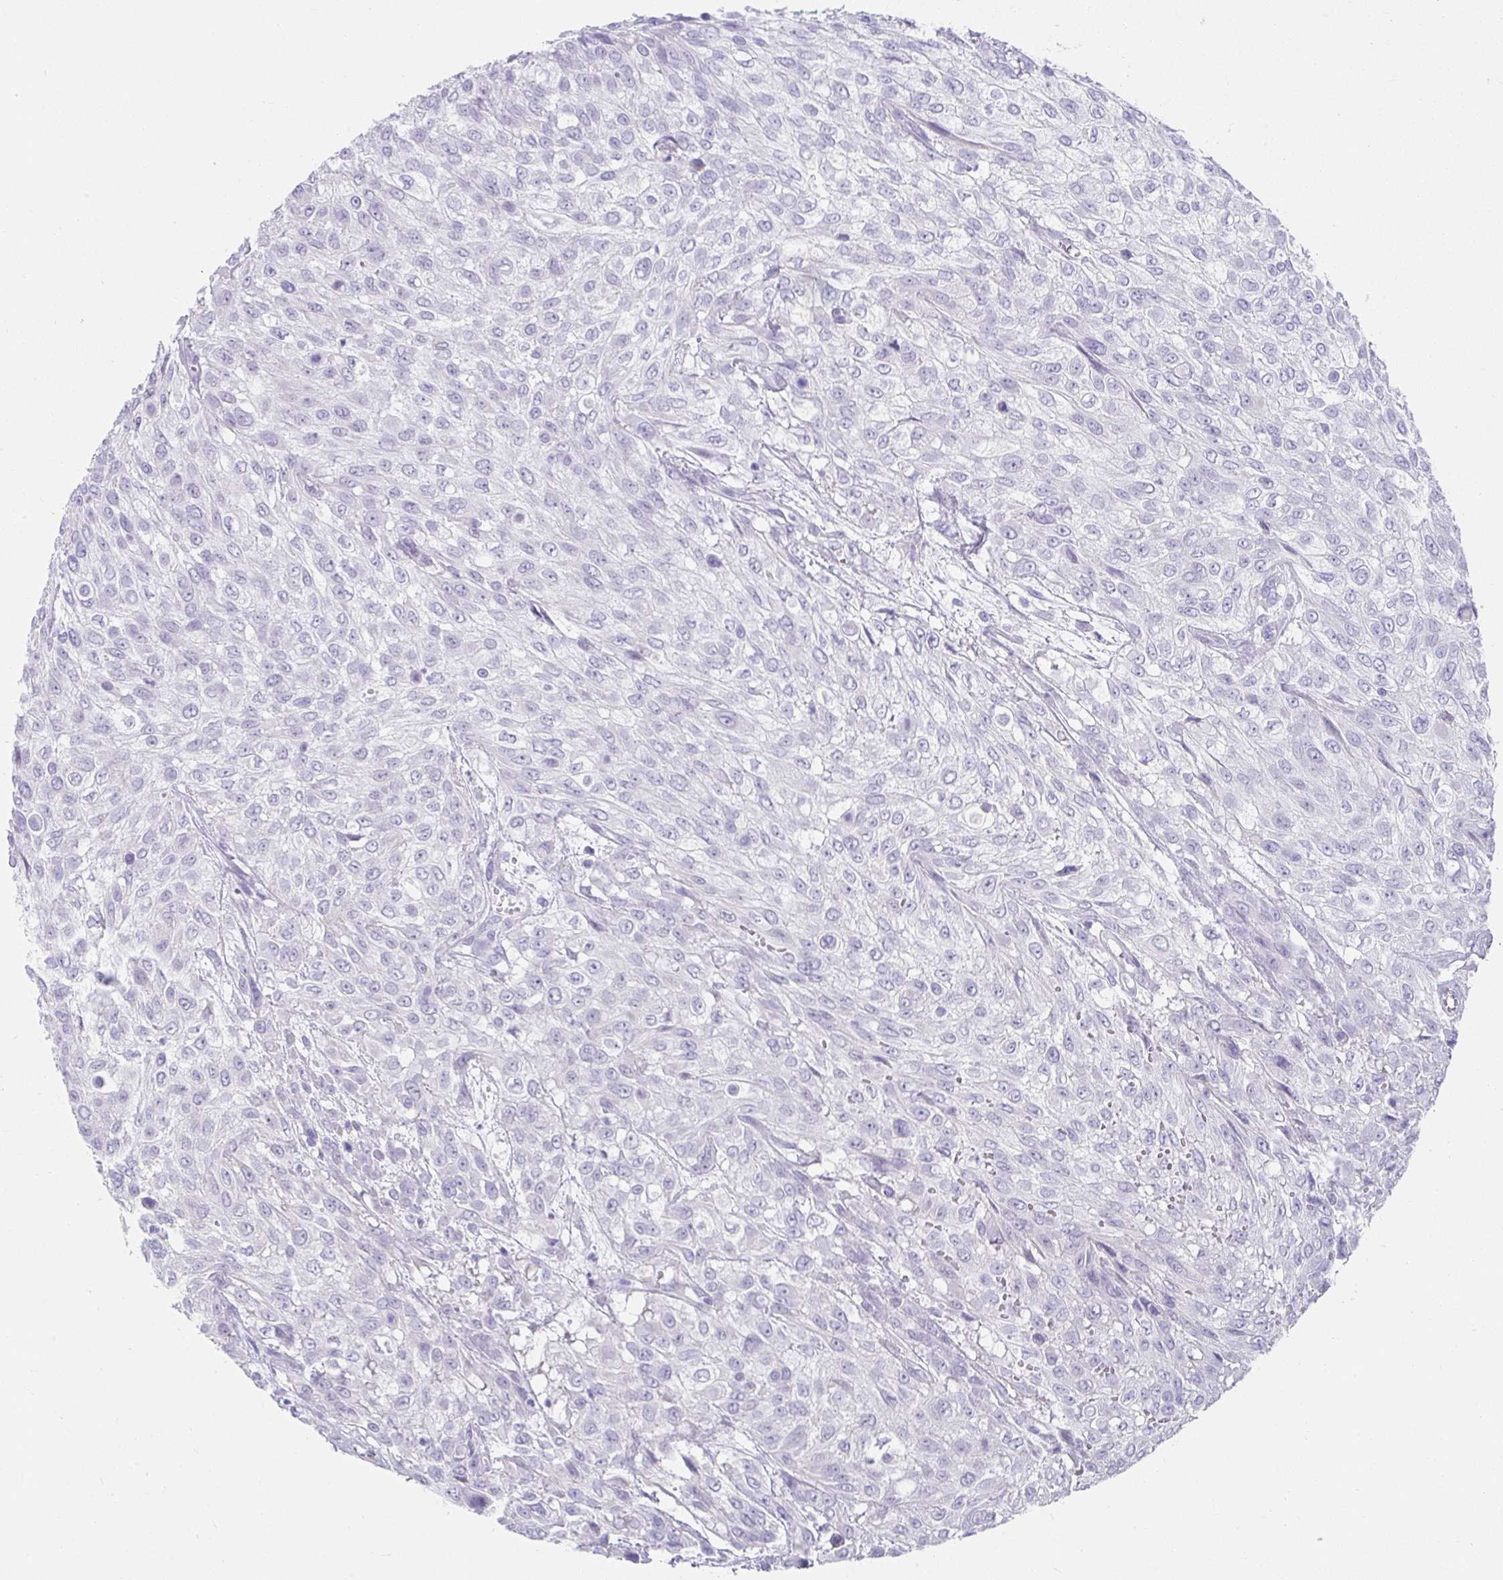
{"staining": {"intensity": "negative", "quantity": "none", "location": "none"}, "tissue": "urothelial cancer", "cell_type": "Tumor cells", "image_type": "cancer", "snomed": [{"axis": "morphology", "description": "Urothelial carcinoma, High grade"}, {"axis": "topography", "description": "Urinary bladder"}], "caption": "Immunohistochemistry (IHC) photomicrograph of human urothelial carcinoma (high-grade) stained for a protein (brown), which reveals no staining in tumor cells. (Brightfield microscopy of DAB immunohistochemistry (IHC) at high magnification).", "gene": "VGLL1", "patient": {"sex": "male", "age": 57}}